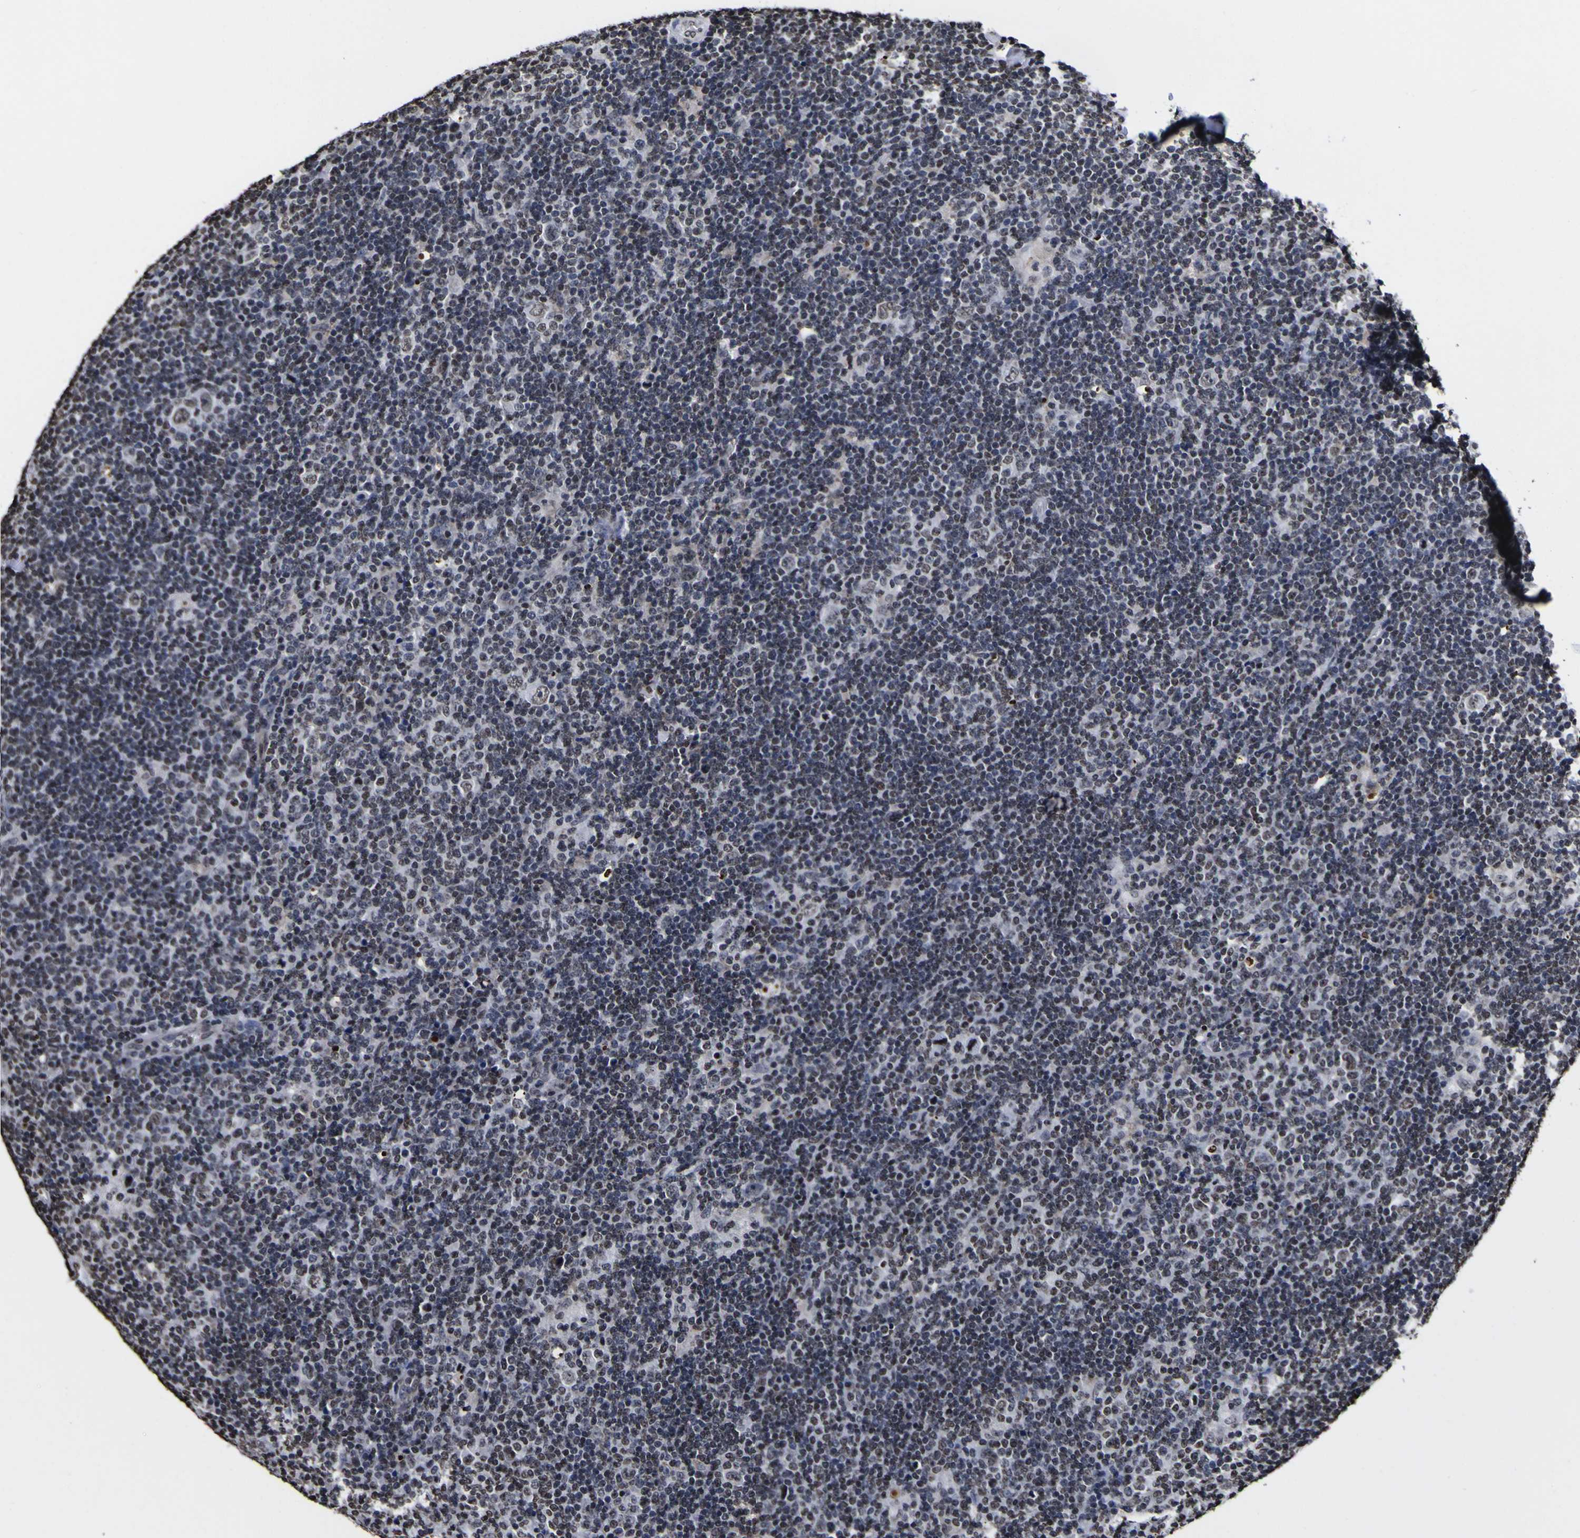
{"staining": {"intensity": "moderate", "quantity": ">75%", "location": "nuclear"}, "tissue": "lymphoma", "cell_type": "Tumor cells", "image_type": "cancer", "snomed": [{"axis": "morphology", "description": "Hodgkin's disease, NOS"}, {"axis": "topography", "description": "Lymph node"}], "caption": "A brown stain highlights moderate nuclear staining of a protein in human lymphoma tumor cells. (DAB (3,3'-diaminobenzidine) = brown stain, brightfield microscopy at high magnification).", "gene": "PIAS1", "patient": {"sex": "female", "age": 57}}